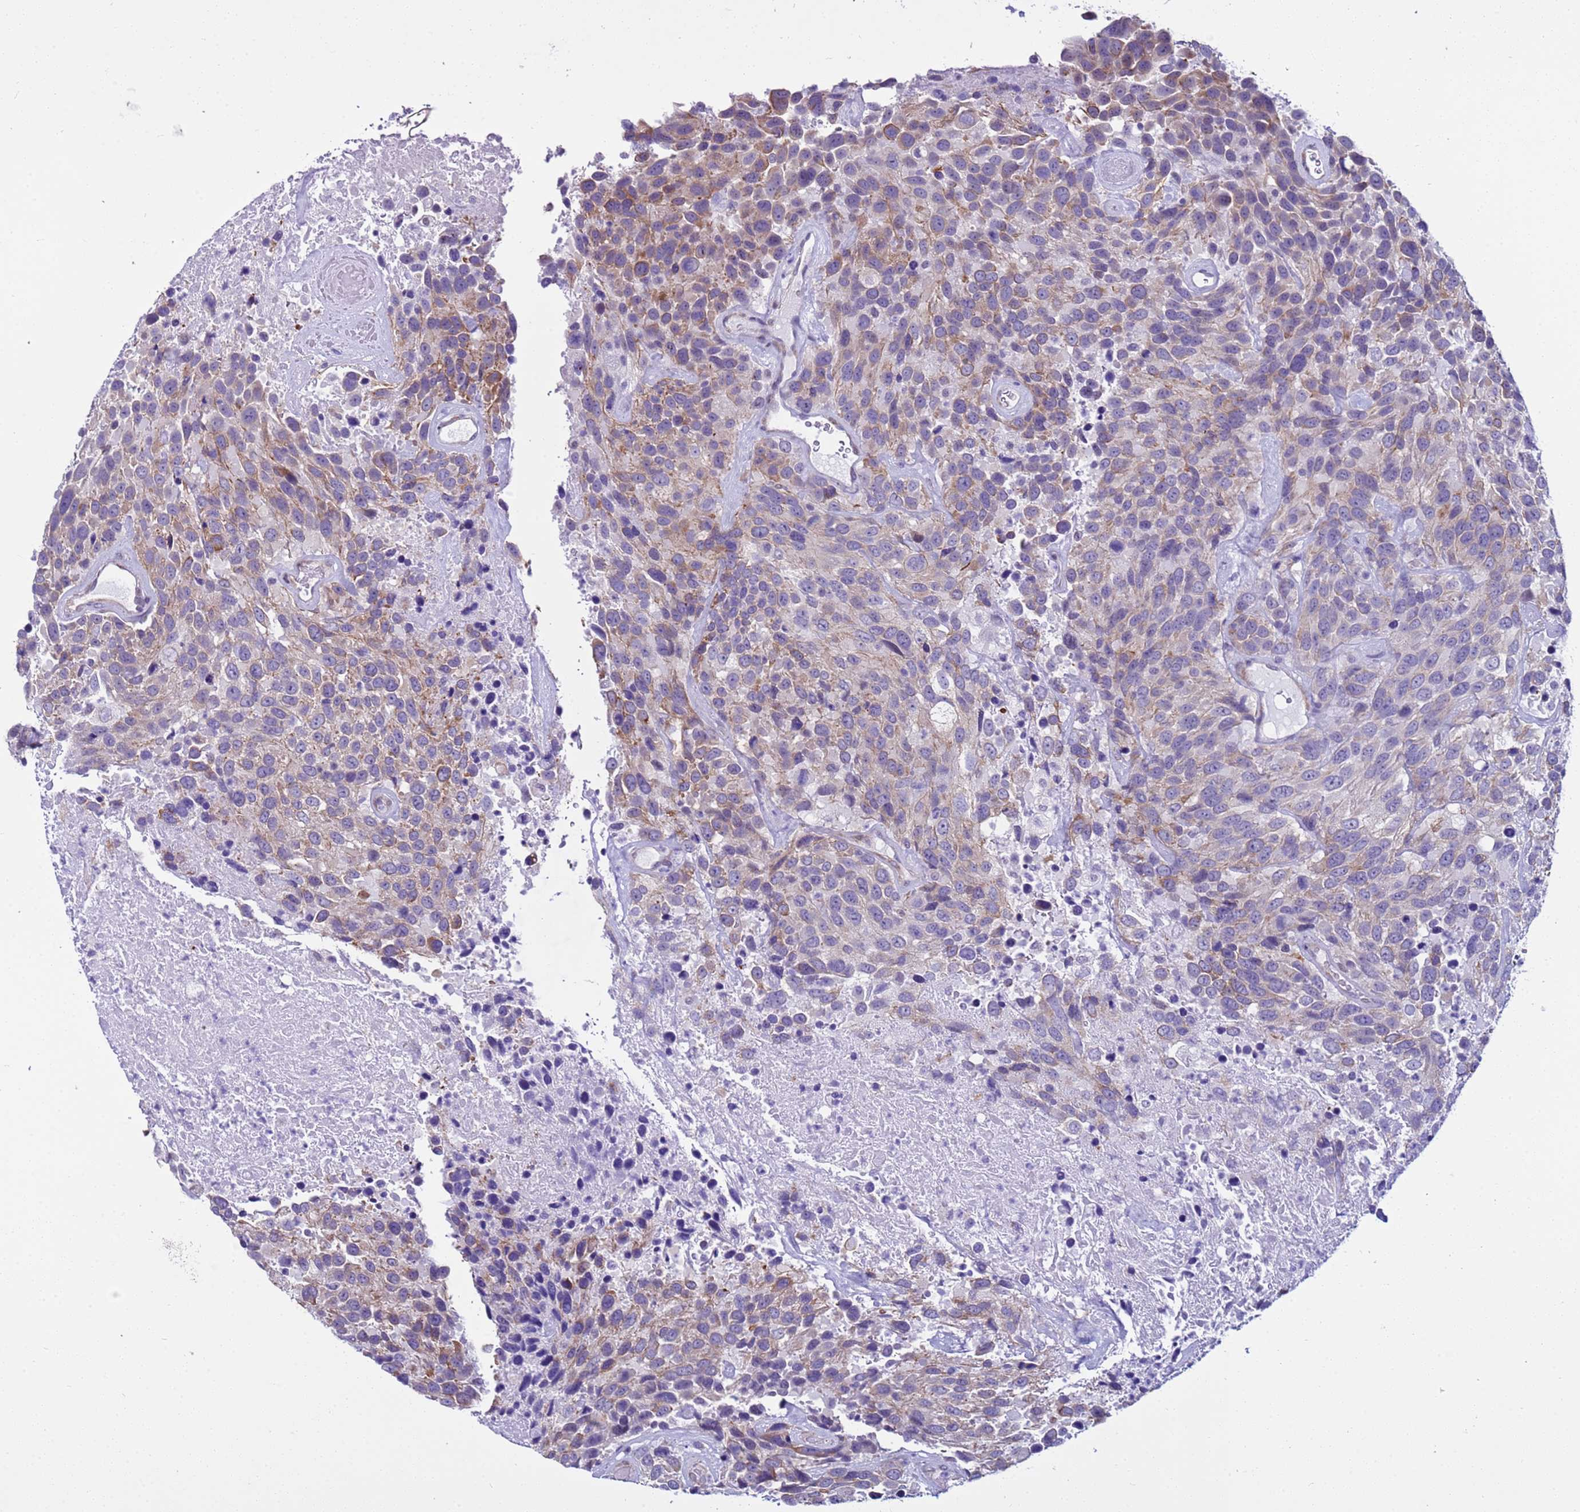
{"staining": {"intensity": "moderate", "quantity": "<25%", "location": "cytoplasmic/membranous"}, "tissue": "urothelial cancer", "cell_type": "Tumor cells", "image_type": "cancer", "snomed": [{"axis": "morphology", "description": "Urothelial carcinoma, High grade"}, {"axis": "topography", "description": "Urinary bladder"}], "caption": "A high-resolution photomicrograph shows IHC staining of urothelial cancer, which reveals moderate cytoplasmic/membranous positivity in approximately <25% of tumor cells.", "gene": "LRRC10B", "patient": {"sex": "female", "age": 70}}